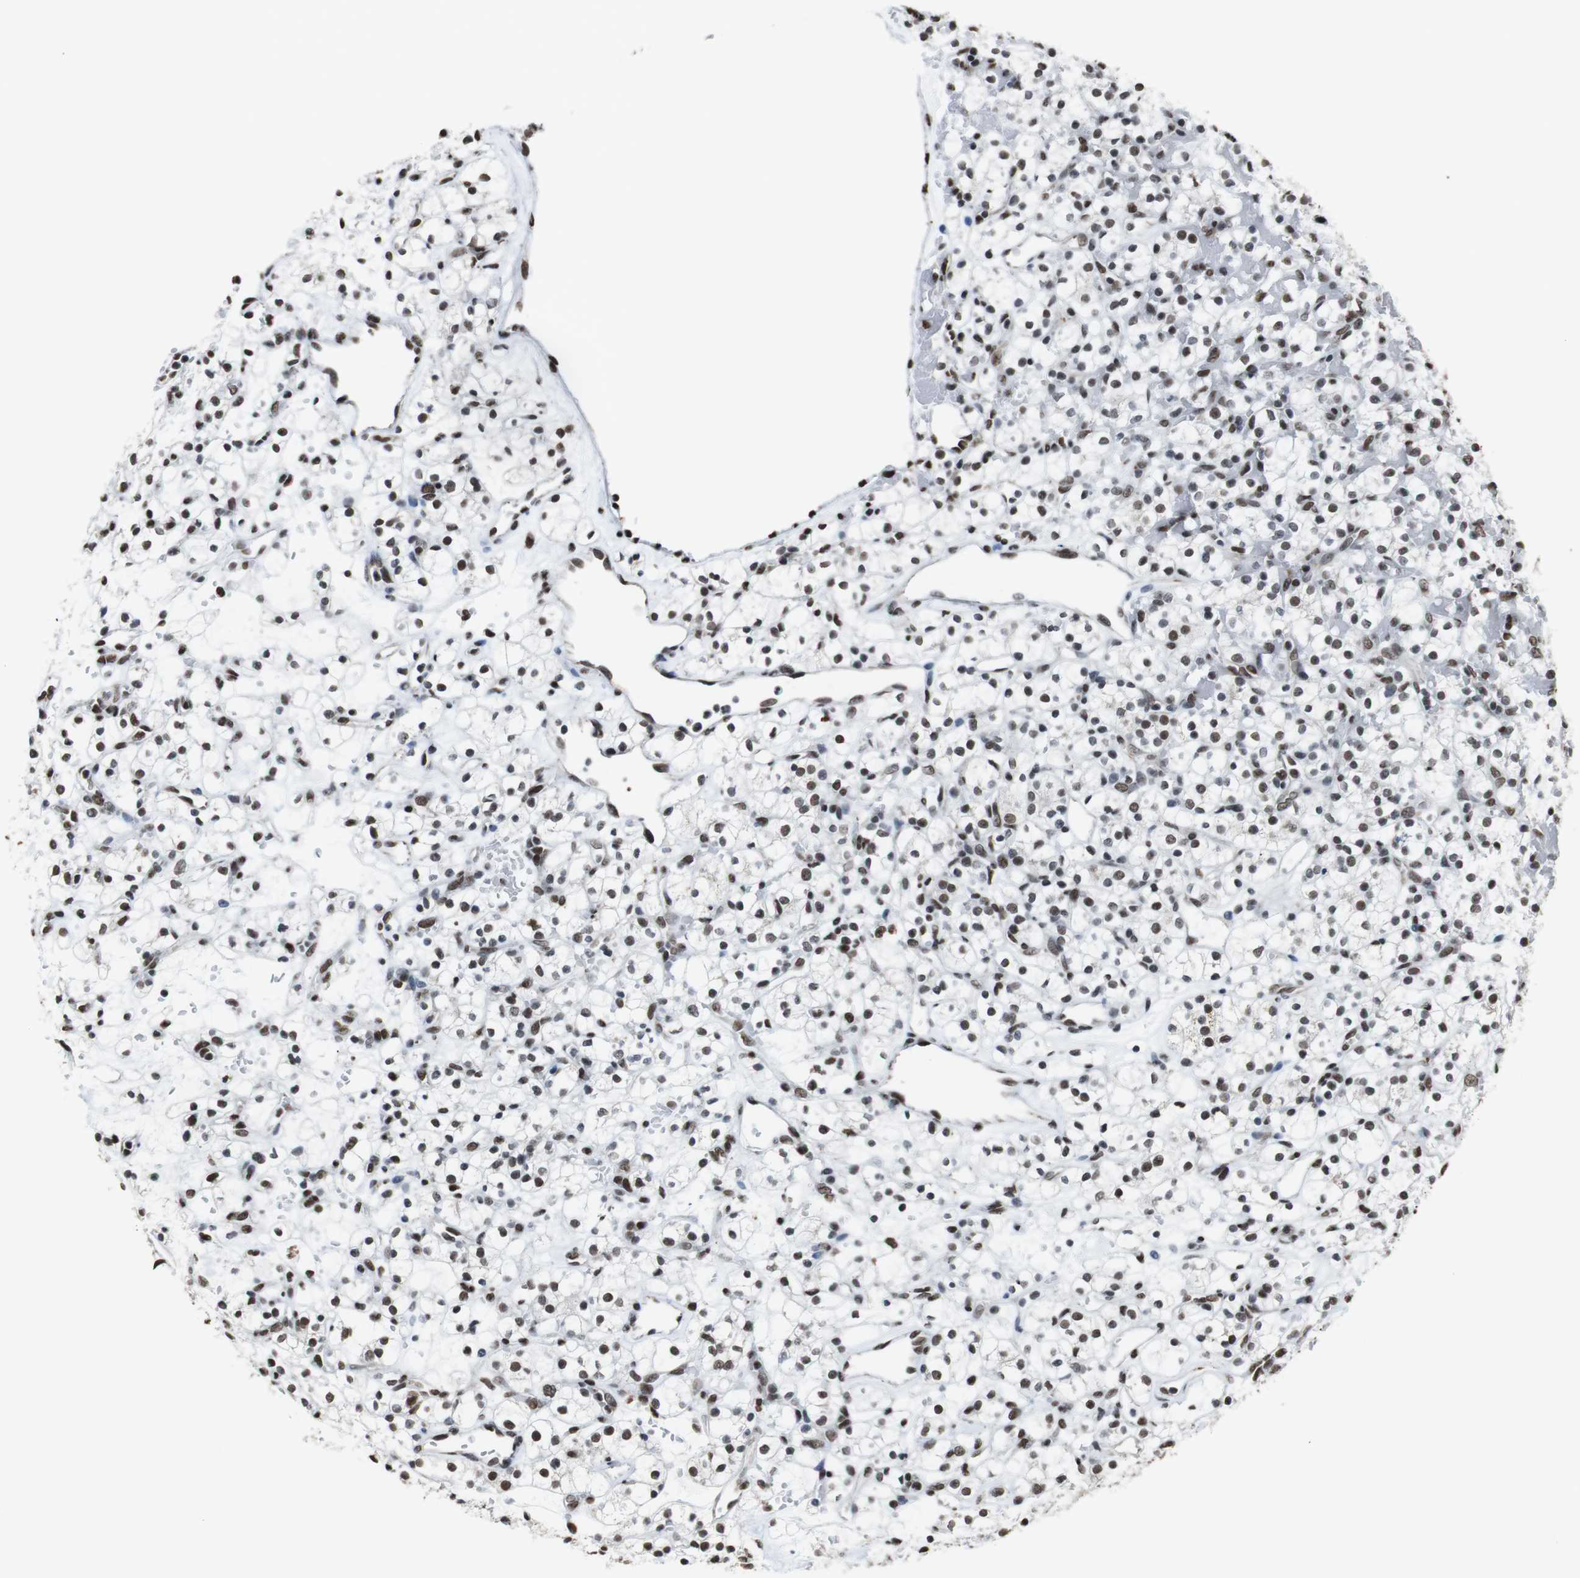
{"staining": {"intensity": "weak", "quantity": "25%-75%", "location": "nuclear"}, "tissue": "renal cancer", "cell_type": "Tumor cells", "image_type": "cancer", "snomed": [{"axis": "morphology", "description": "Adenocarcinoma, NOS"}, {"axis": "topography", "description": "Kidney"}], "caption": "Renal adenocarcinoma stained with a brown dye shows weak nuclear positive expression in about 25%-75% of tumor cells.", "gene": "ROMO1", "patient": {"sex": "female", "age": 60}}